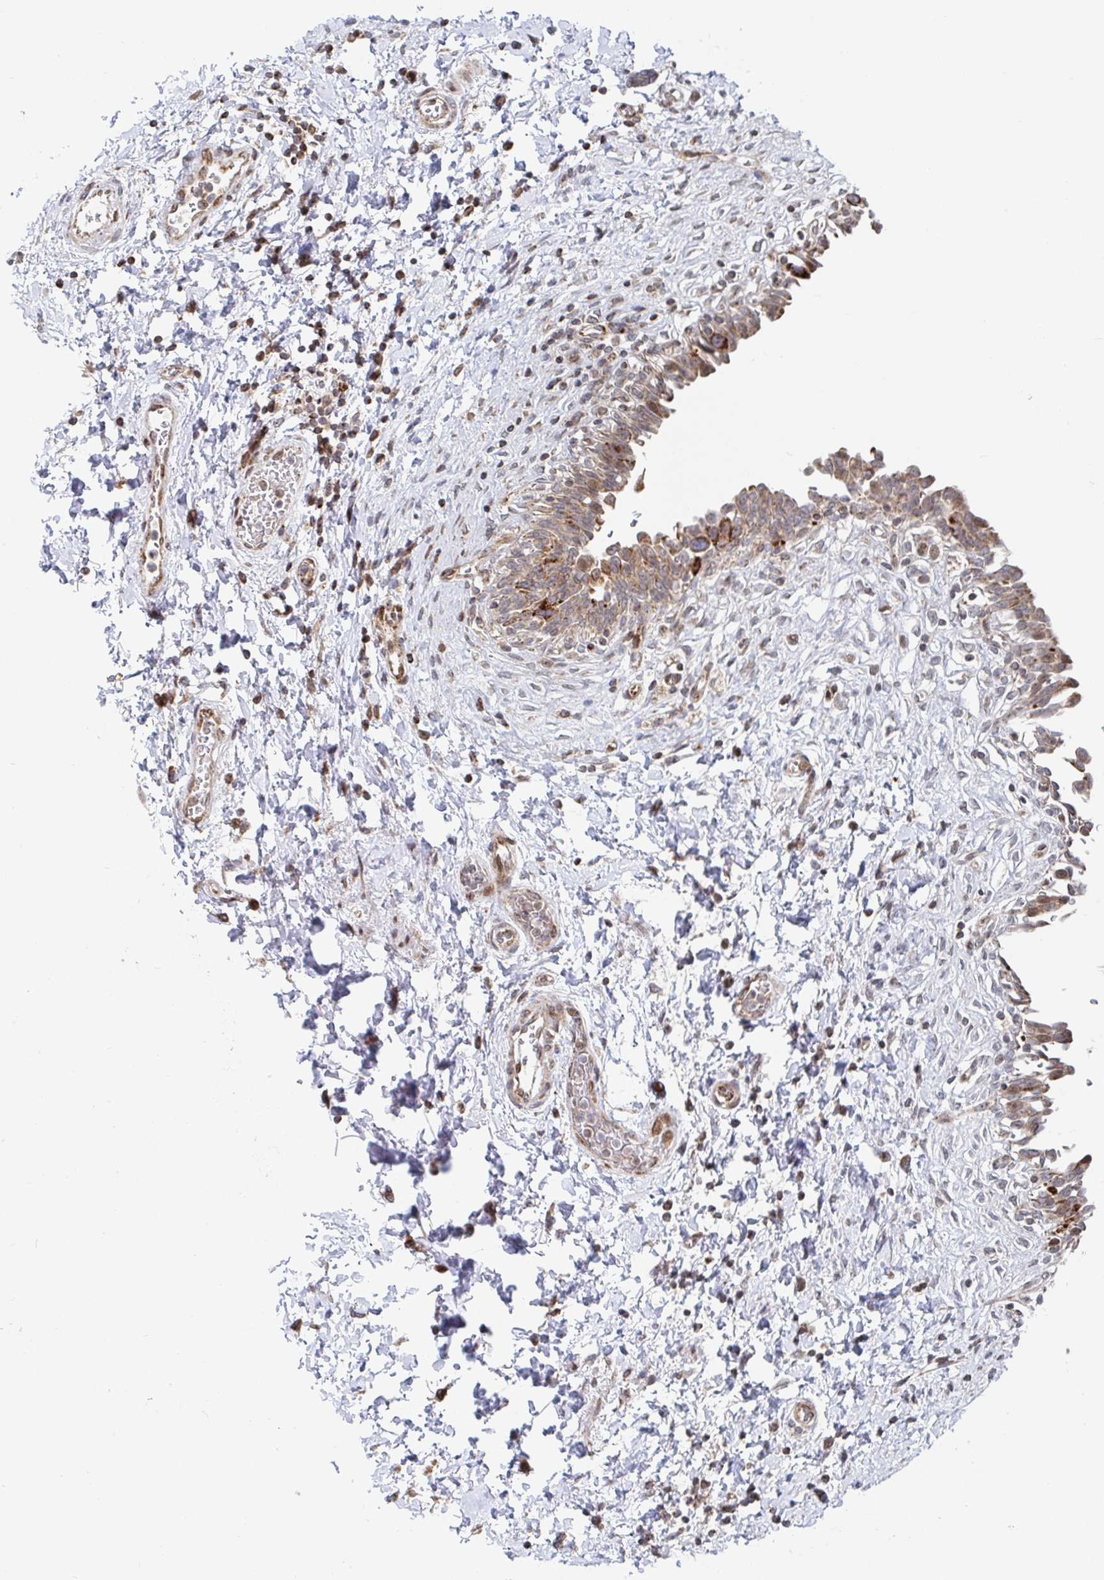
{"staining": {"intensity": "moderate", "quantity": ">75%", "location": "cytoplasmic/membranous"}, "tissue": "urinary bladder", "cell_type": "Urothelial cells", "image_type": "normal", "snomed": [{"axis": "morphology", "description": "Normal tissue, NOS"}, {"axis": "topography", "description": "Urinary bladder"}], "caption": "This image exhibits normal urinary bladder stained with IHC to label a protein in brown. The cytoplasmic/membranous of urothelial cells show moderate positivity for the protein. Nuclei are counter-stained blue.", "gene": "STARD8", "patient": {"sex": "male", "age": 37}}